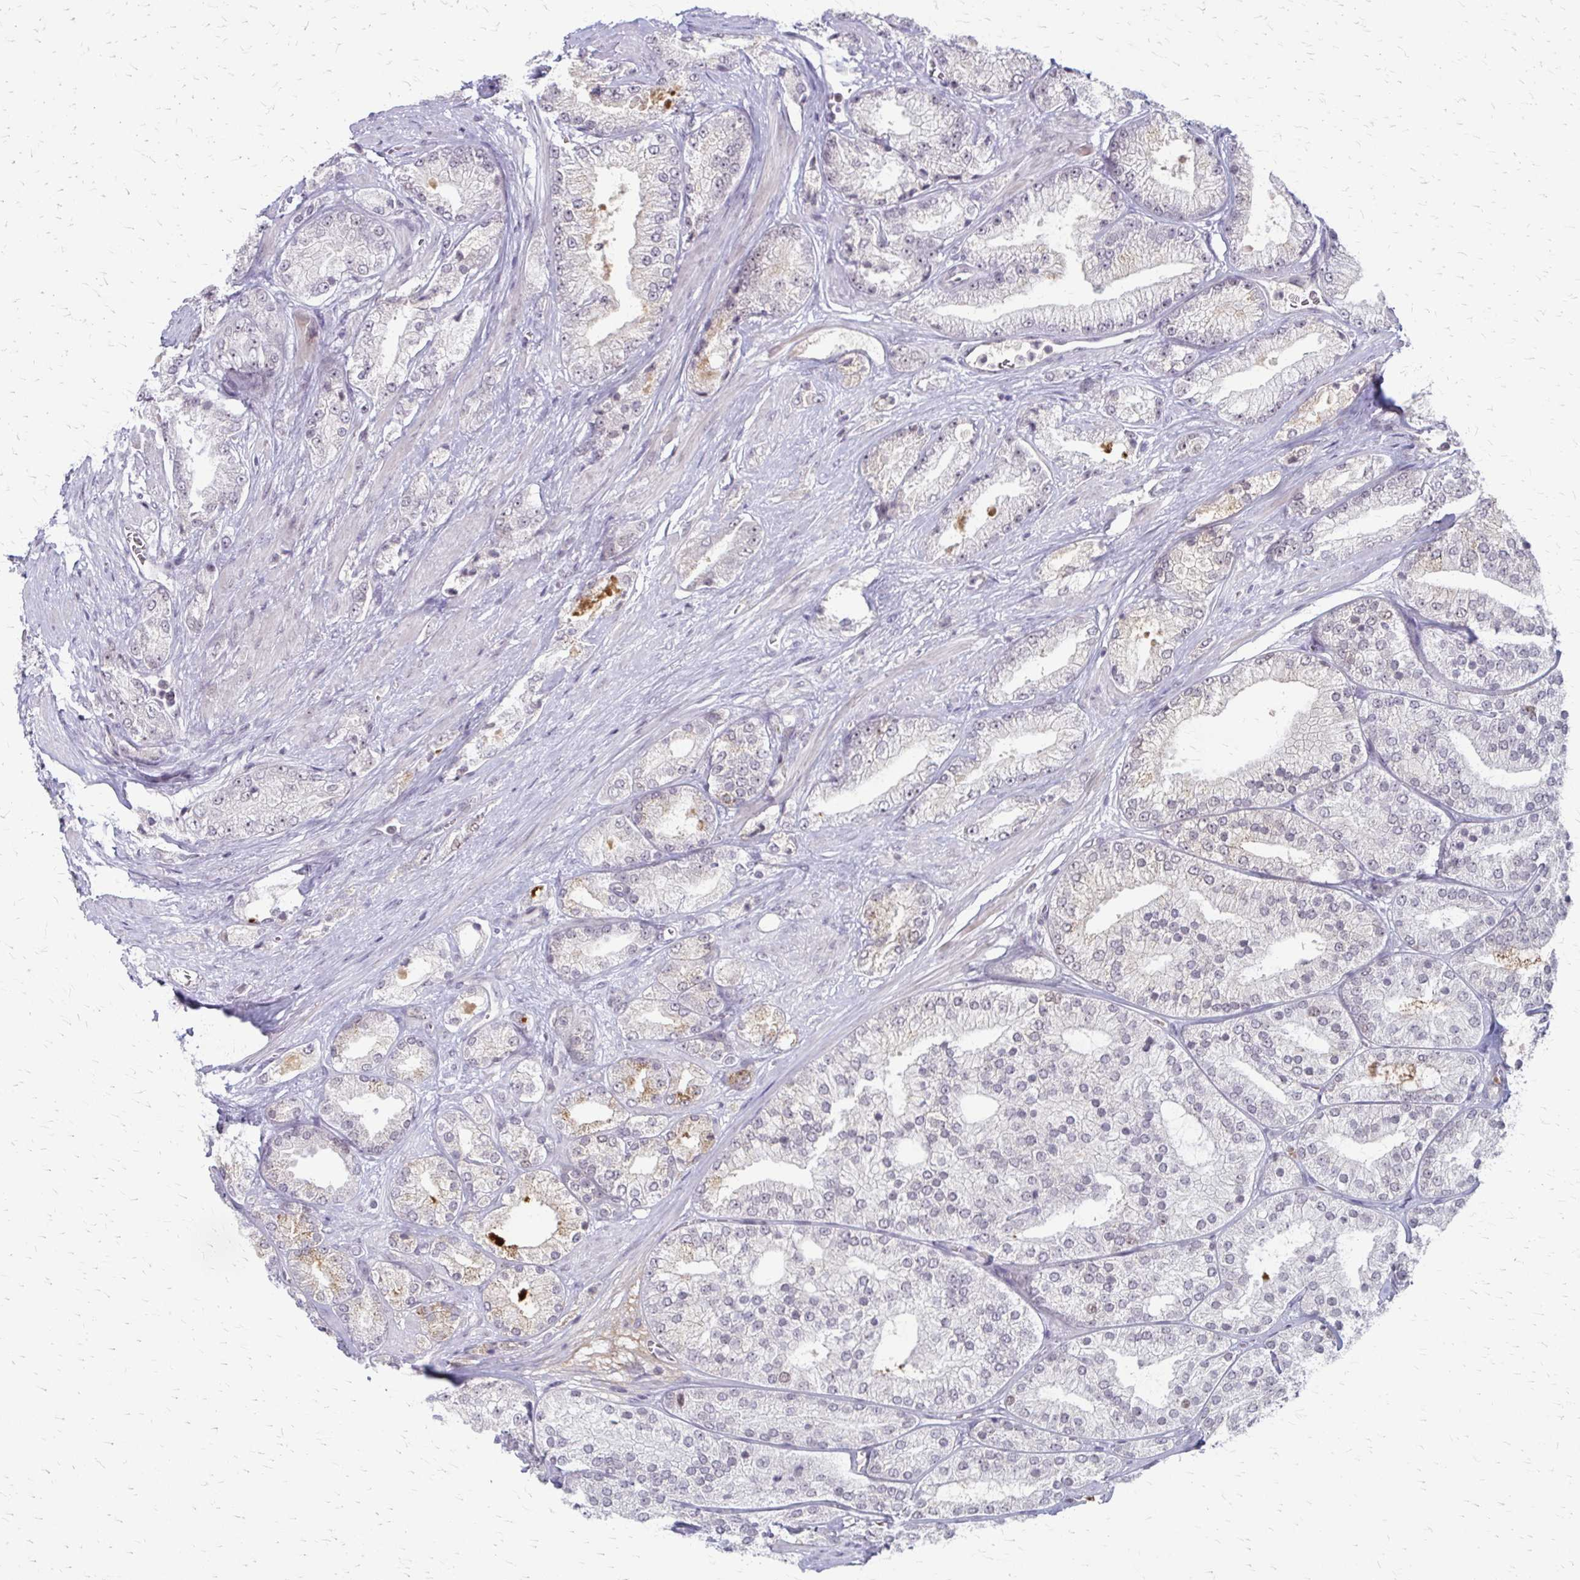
{"staining": {"intensity": "moderate", "quantity": "<25%", "location": "cytoplasmic/membranous"}, "tissue": "prostate cancer", "cell_type": "Tumor cells", "image_type": "cancer", "snomed": [{"axis": "morphology", "description": "Adenocarcinoma, High grade"}, {"axis": "topography", "description": "Prostate"}], "caption": "A micrograph of adenocarcinoma (high-grade) (prostate) stained for a protein exhibits moderate cytoplasmic/membranous brown staining in tumor cells.", "gene": "EED", "patient": {"sex": "male", "age": 68}}